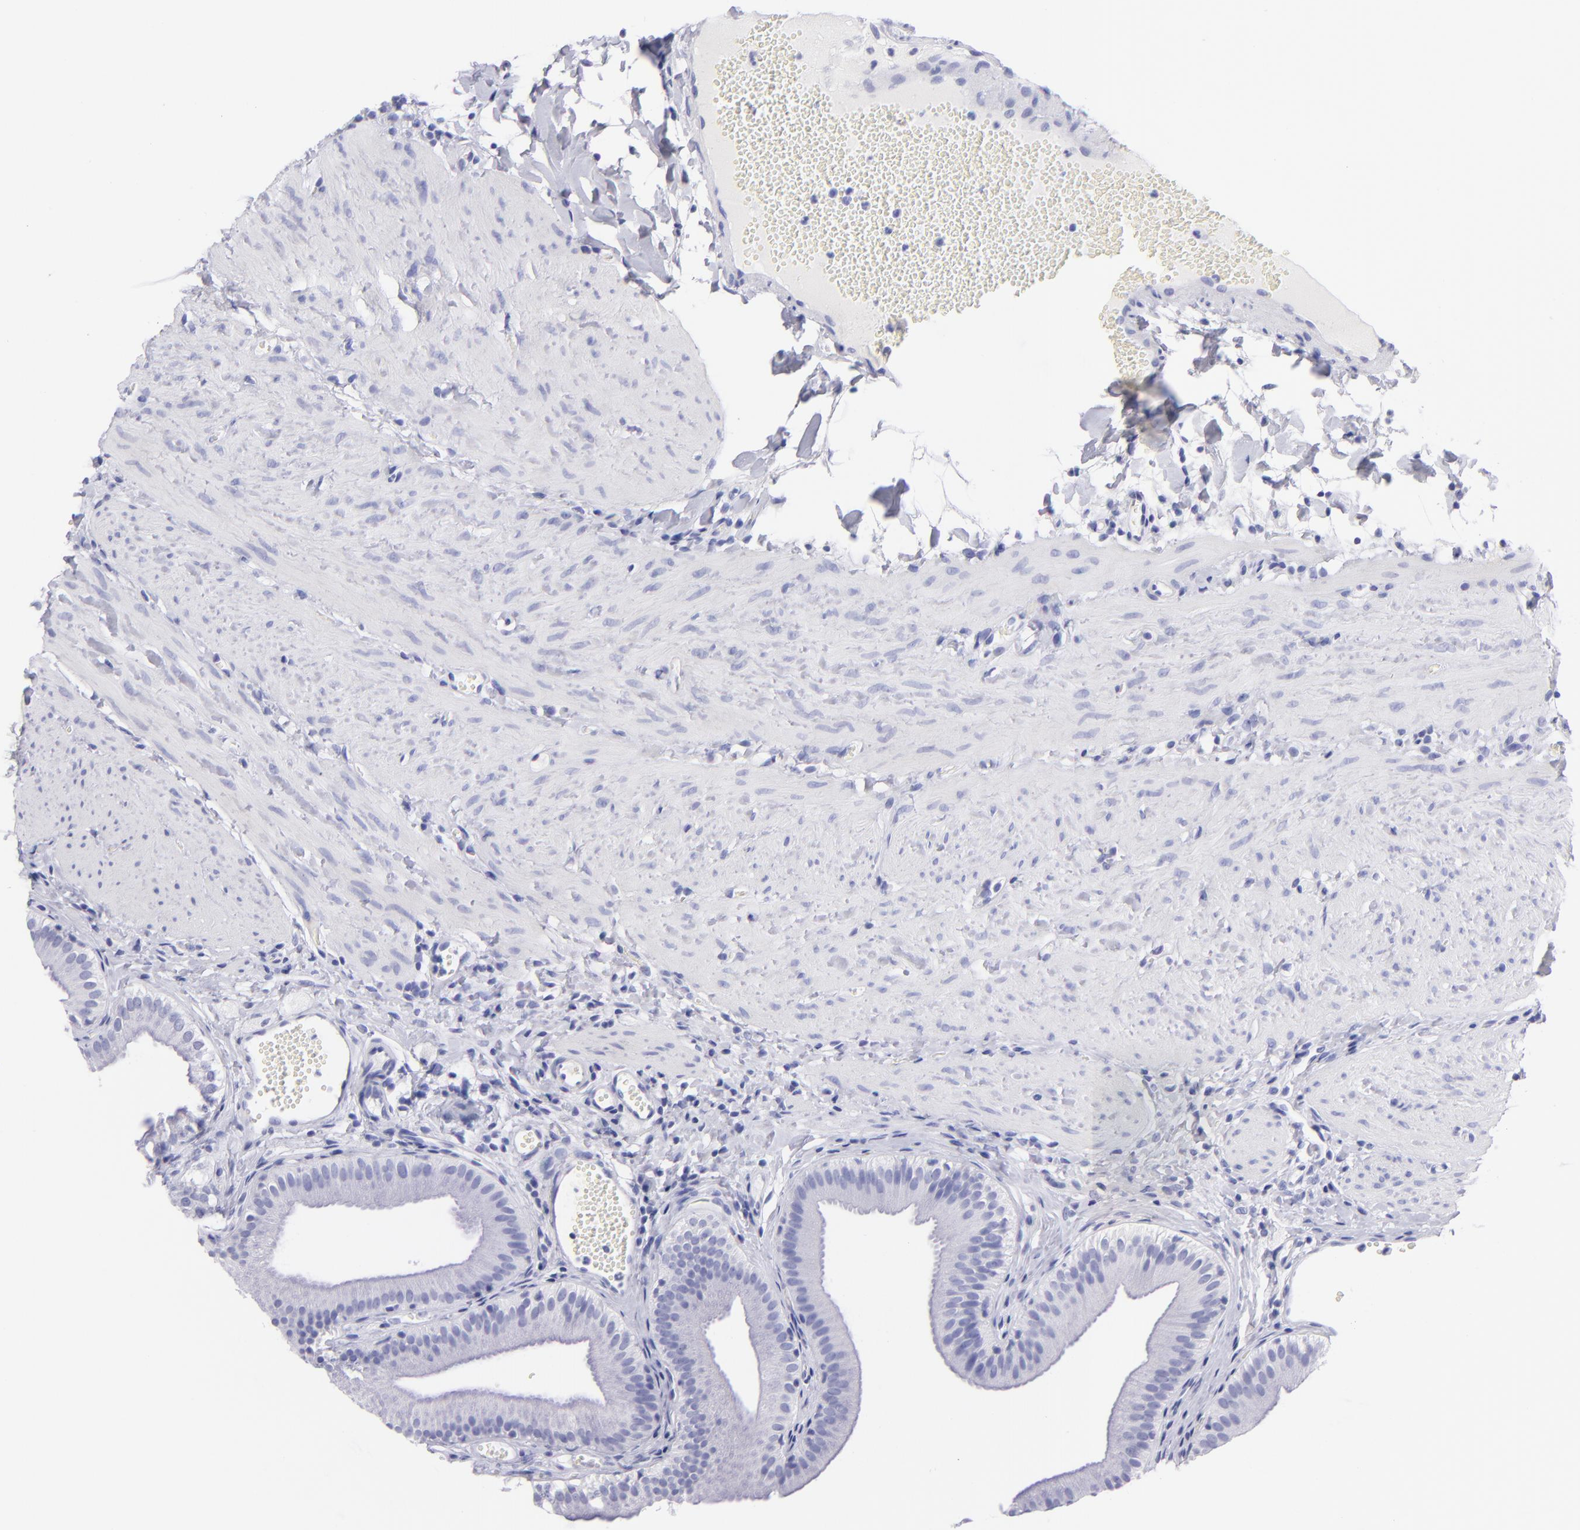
{"staining": {"intensity": "negative", "quantity": "none", "location": "none"}, "tissue": "gallbladder", "cell_type": "Glandular cells", "image_type": "normal", "snomed": [{"axis": "morphology", "description": "Normal tissue, NOS"}, {"axis": "topography", "description": "Gallbladder"}], "caption": "Immunohistochemistry photomicrograph of benign gallbladder stained for a protein (brown), which demonstrates no positivity in glandular cells.", "gene": "CNP", "patient": {"sex": "female", "age": 24}}